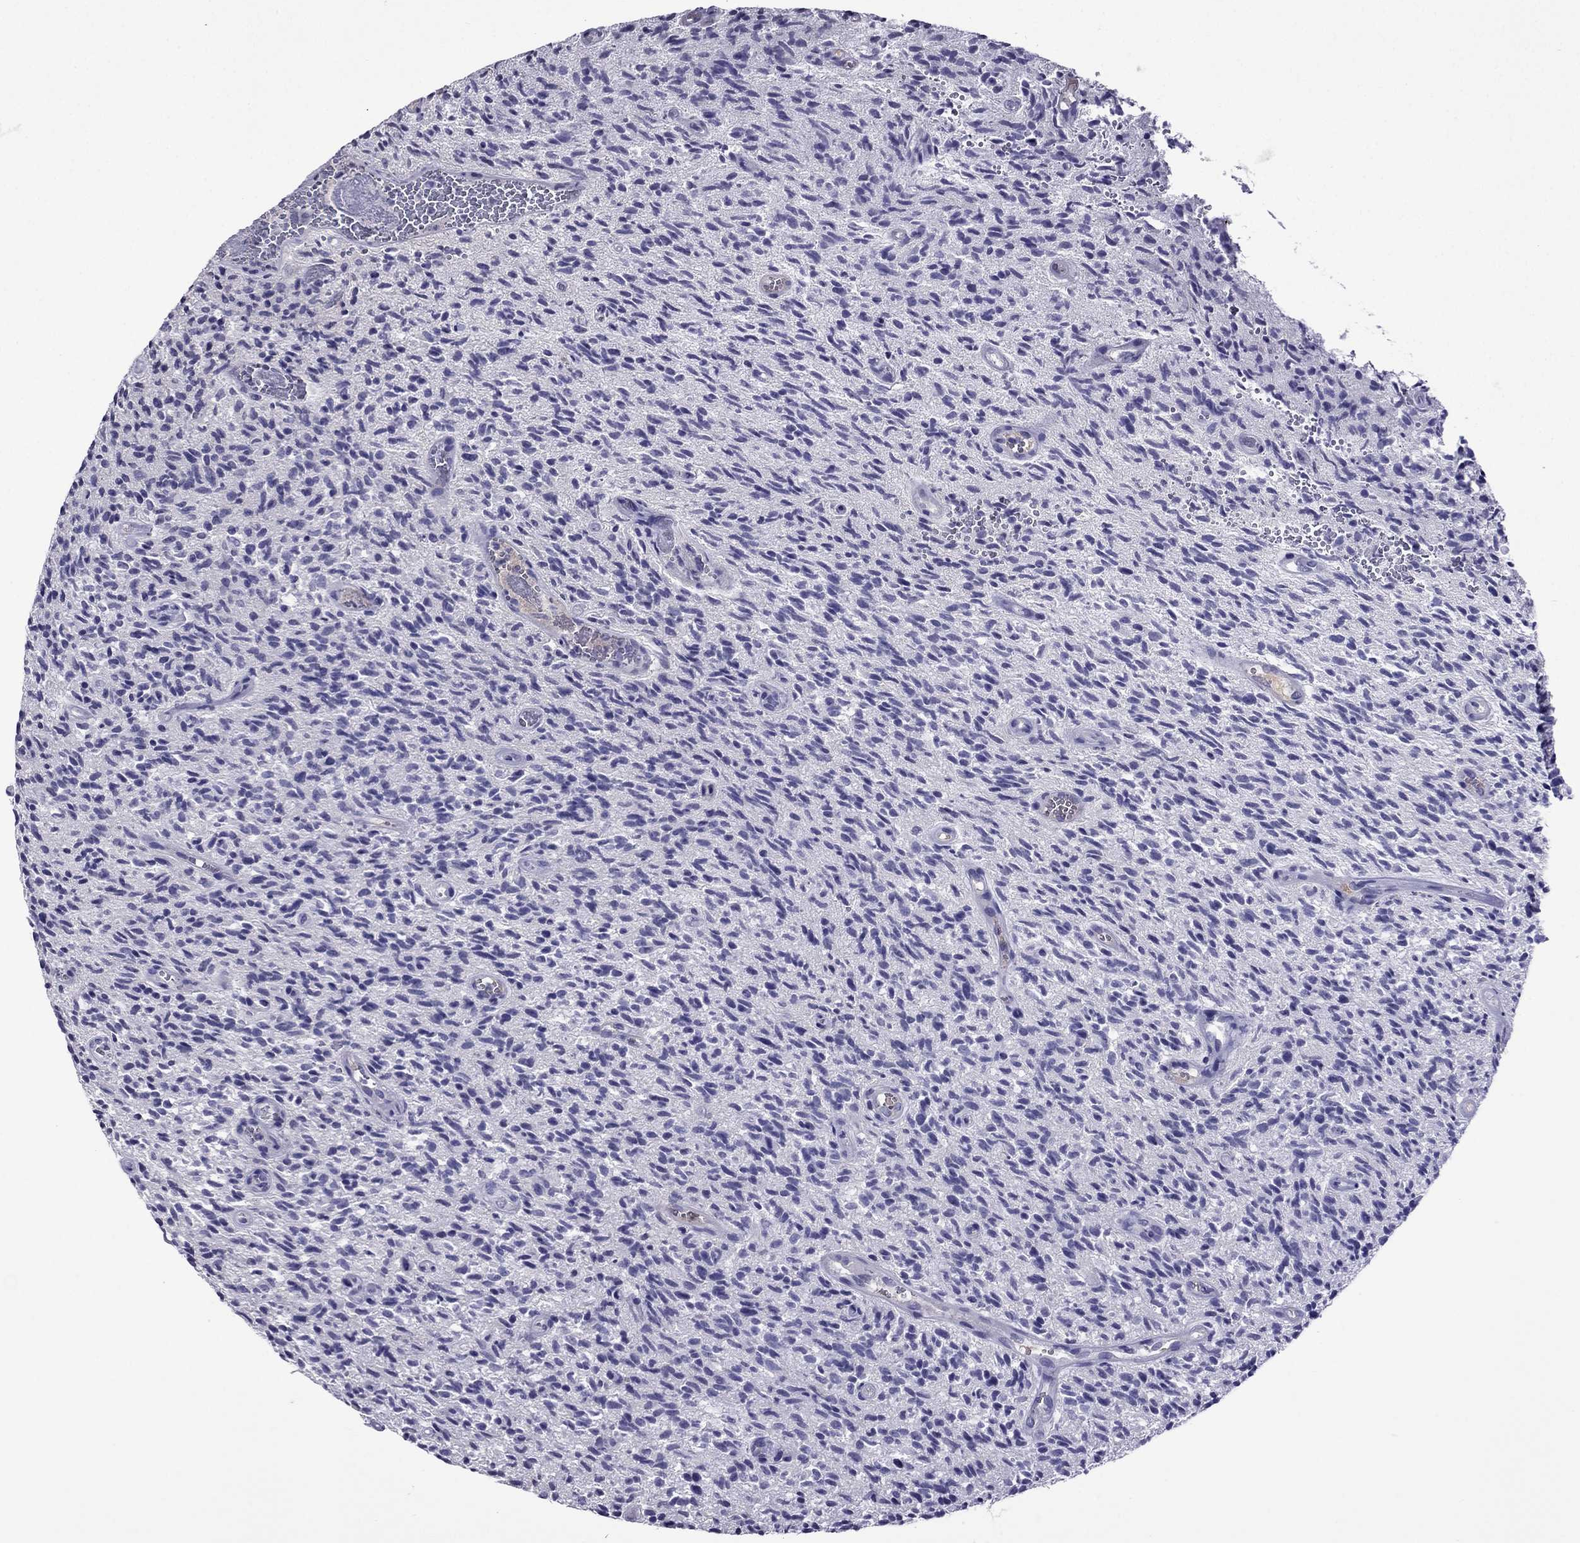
{"staining": {"intensity": "negative", "quantity": "none", "location": "none"}, "tissue": "glioma", "cell_type": "Tumor cells", "image_type": "cancer", "snomed": [{"axis": "morphology", "description": "Glioma, malignant, High grade"}, {"axis": "topography", "description": "Brain"}], "caption": "A micrograph of malignant high-grade glioma stained for a protein shows no brown staining in tumor cells. (DAB immunohistochemistry (IHC), high magnification).", "gene": "SPTBN4", "patient": {"sex": "male", "age": 64}}